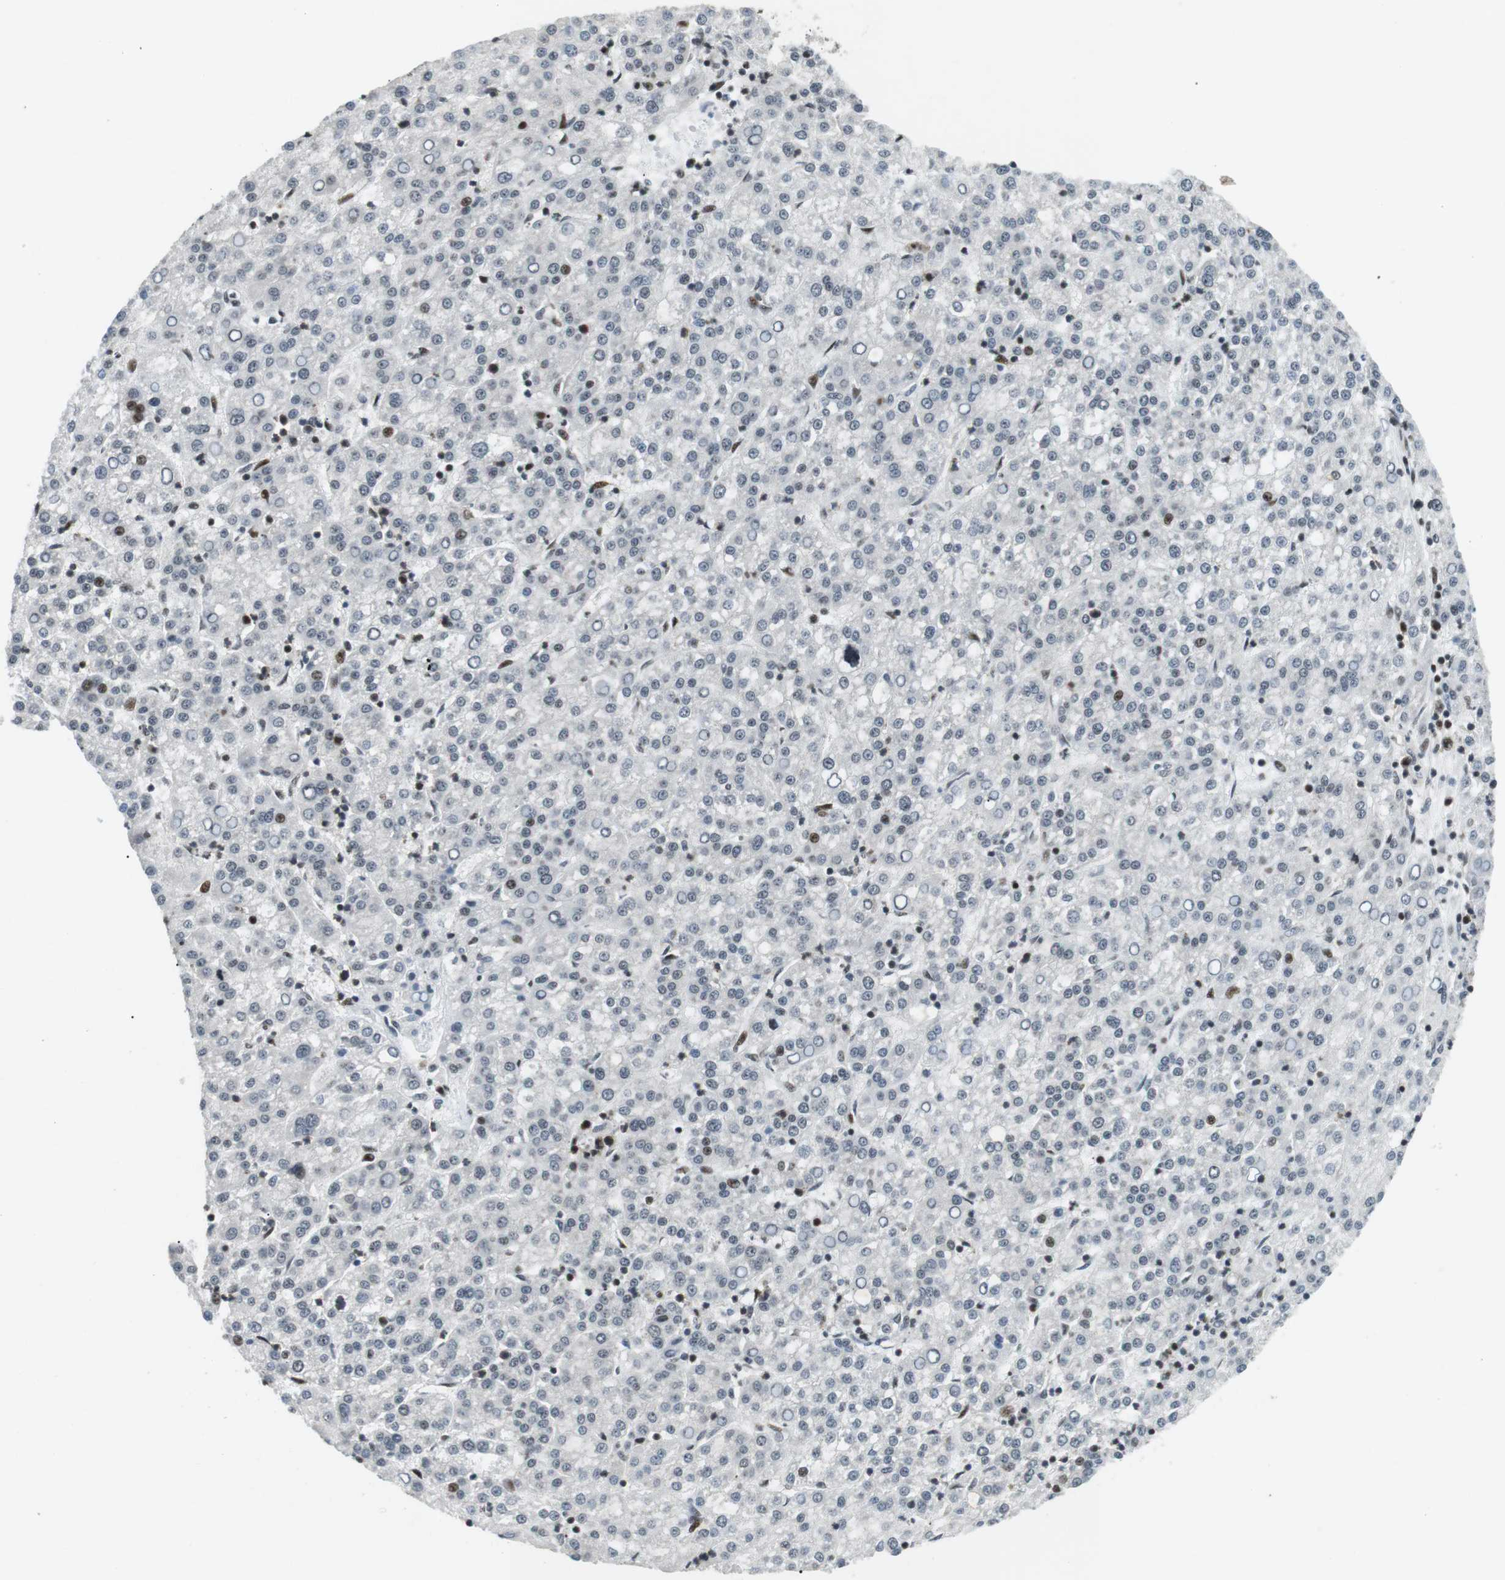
{"staining": {"intensity": "negative", "quantity": "none", "location": "none"}, "tissue": "liver cancer", "cell_type": "Tumor cells", "image_type": "cancer", "snomed": [{"axis": "morphology", "description": "Carcinoma, Hepatocellular, NOS"}, {"axis": "topography", "description": "Liver"}], "caption": "The immunohistochemistry image has no significant positivity in tumor cells of liver cancer tissue.", "gene": "CDC27", "patient": {"sex": "female", "age": 58}}